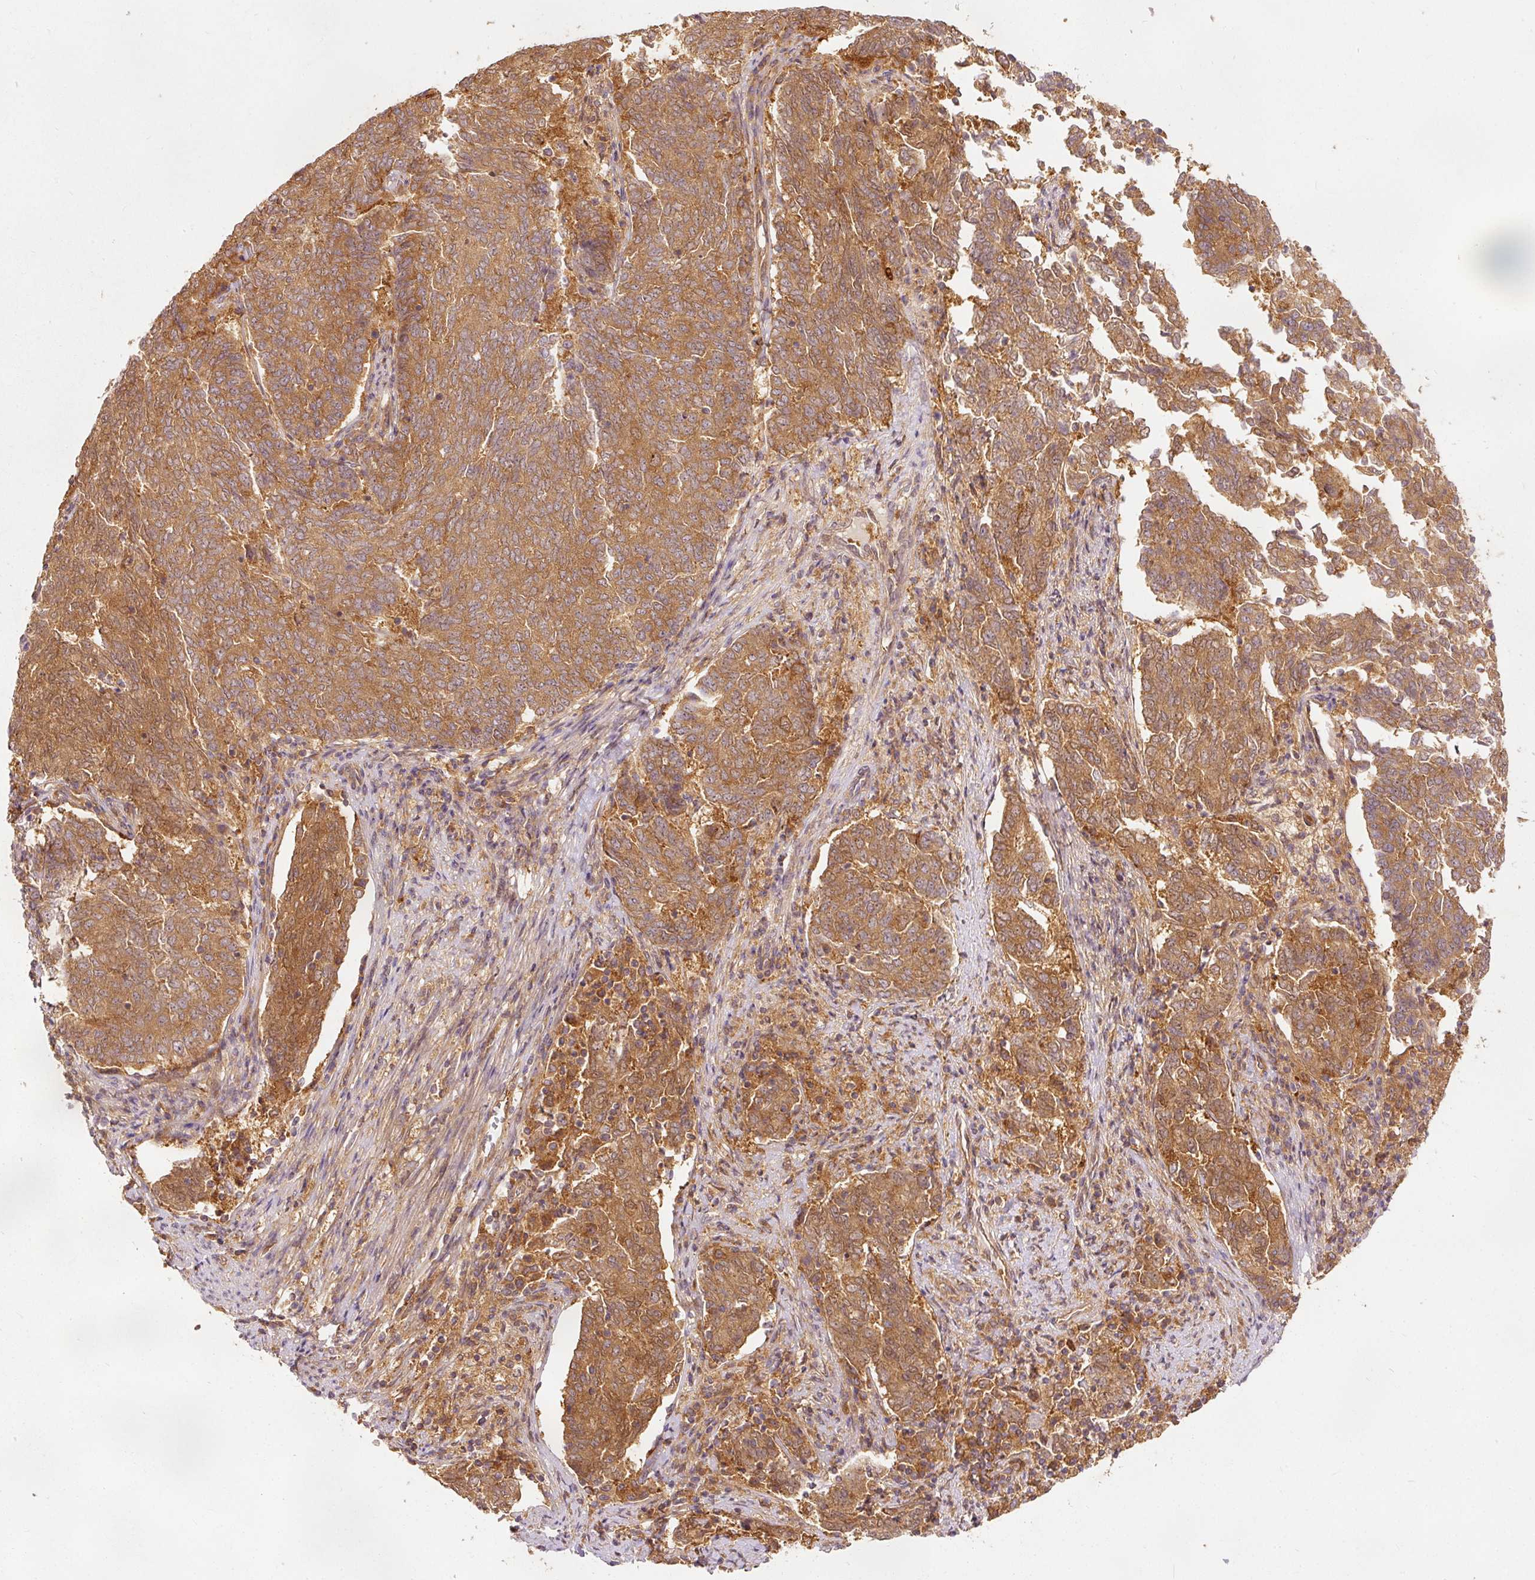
{"staining": {"intensity": "moderate", "quantity": ">75%", "location": "cytoplasmic/membranous"}, "tissue": "endometrial cancer", "cell_type": "Tumor cells", "image_type": "cancer", "snomed": [{"axis": "morphology", "description": "Adenocarcinoma, NOS"}, {"axis": "topography", "description": "Endometrium"}], "caption": "Endometrial cancer (adenocarcinoma) stained for a protein (brown) exhibits moderate cytoplasmic/membranous positive expression in approximately >75% of tumor cells.", "gene": "EIF3B", "patient": {"sex": "female", "age": 80}}